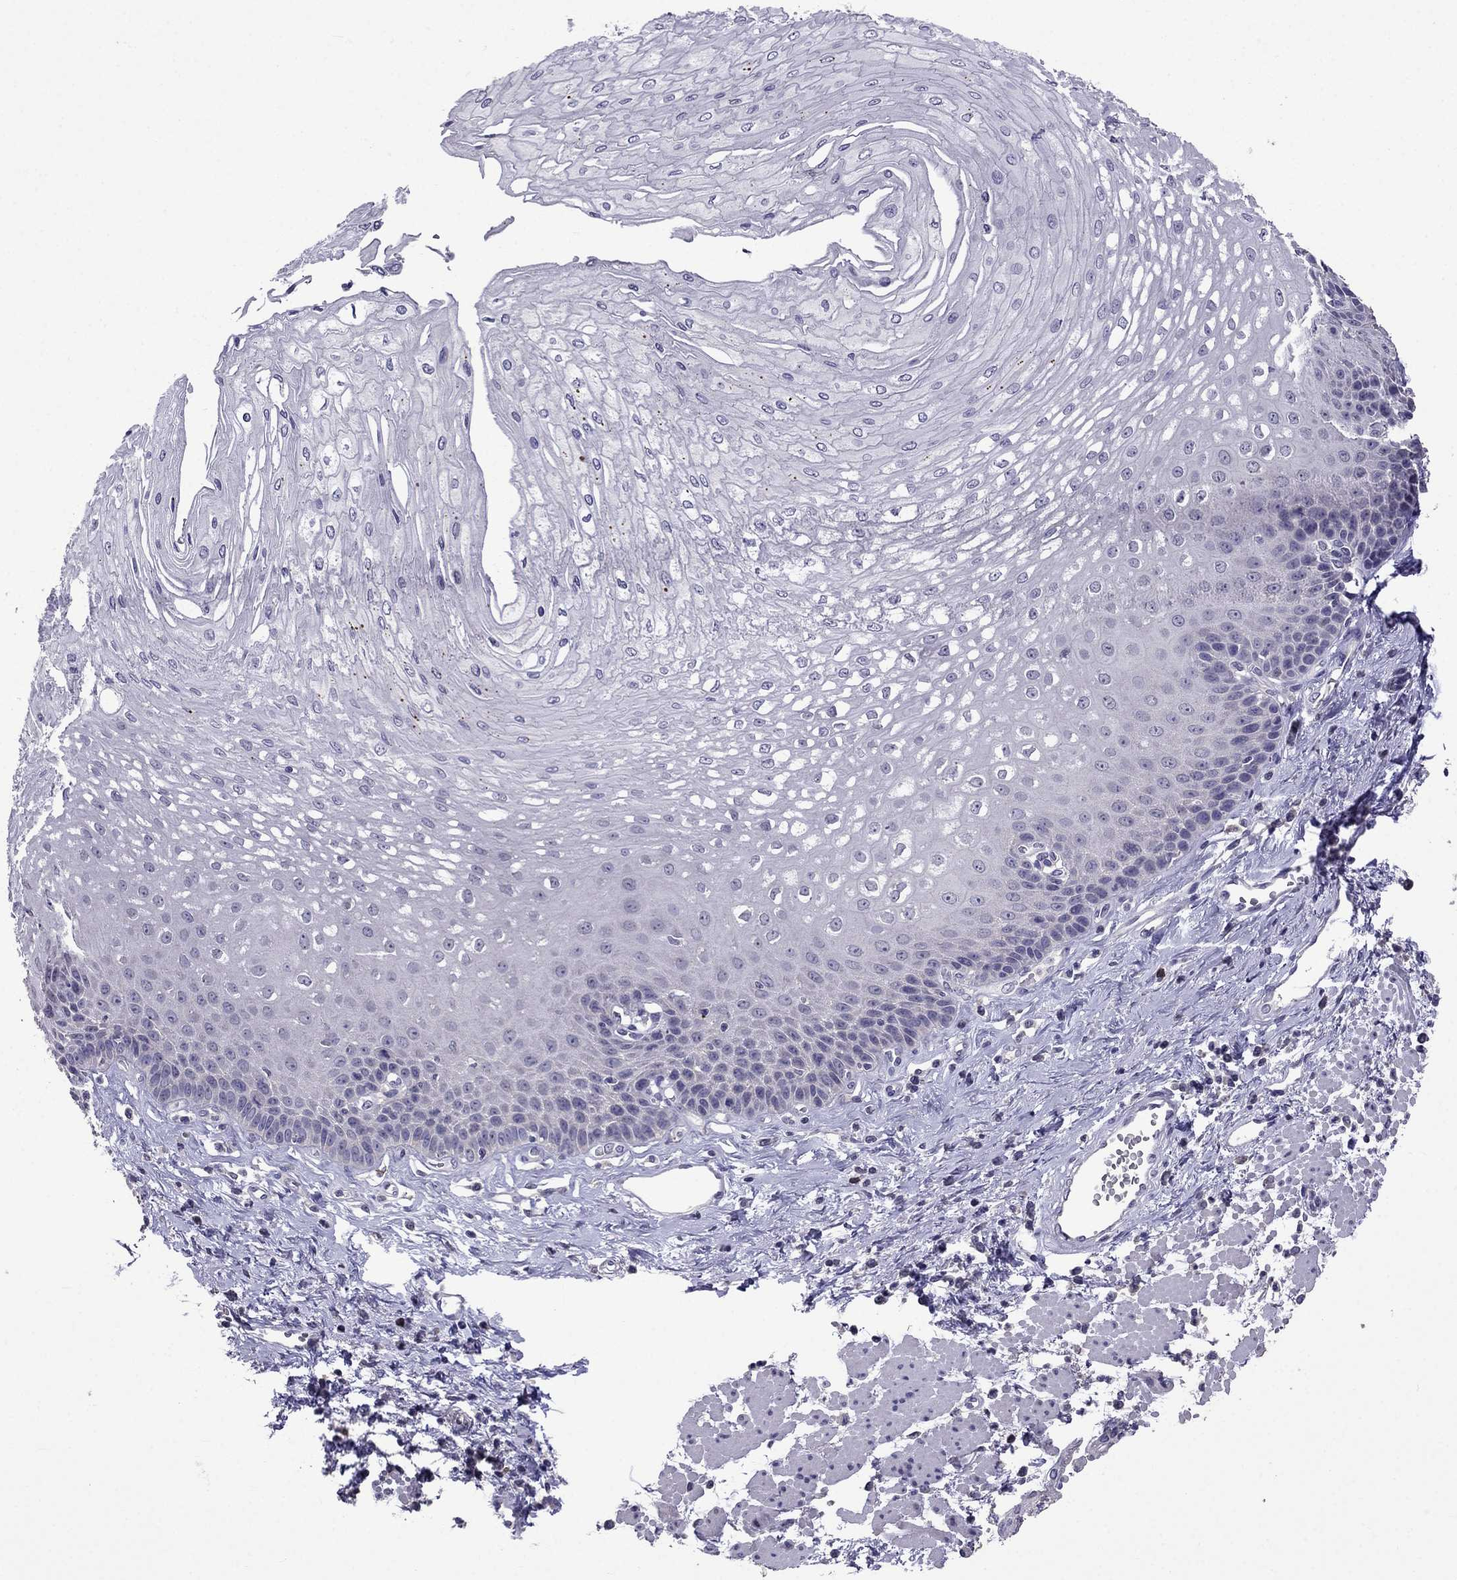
{"staining": {"intensity": "negative", "quantity": "none", "location": "none"}, "tissue": "esophagus", "cell_type": "Squamous epithelial cells", "image_type": "normal", "snomed": [{"axis": "morphology", "description": "Normal tissue, NOS"}, {"axis": "topography", "description": "Esophagus"}], "caption": "A high-resolution photomicrograph shows IHC staining of unremarkable esophagus, which shows no significant expression in squamous epithelial cells.", "gene": "AQP9", "patient": {"sex": "female", "age": 62}}